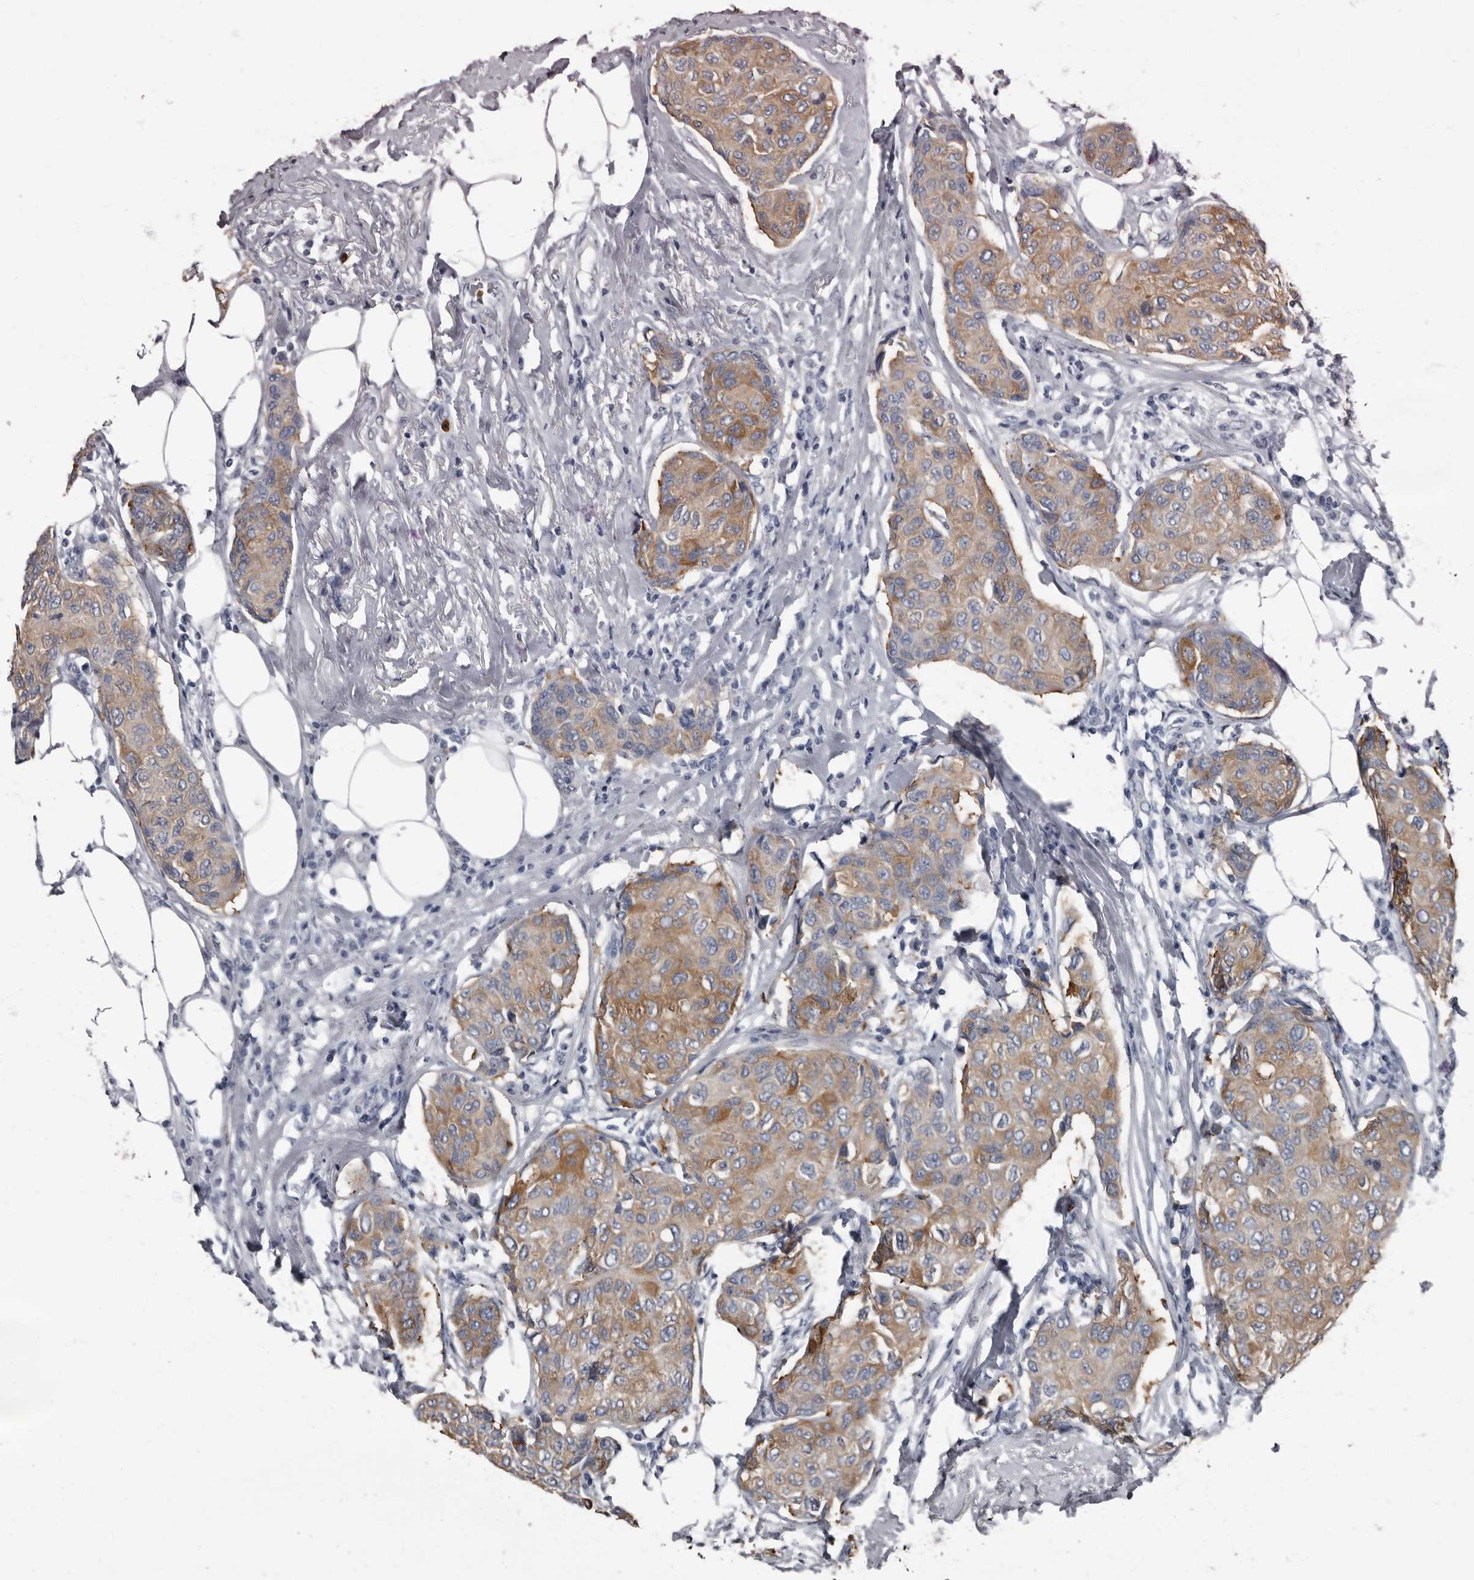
{"staining": {"intensity": "moderate", "quantity": ">75%", "location": "cytoplasmic/membranous"}, "tissue": "breast cancer", "cell_type": "Tumor cells", "image_type": "cancer", "snomed": [{"axis": "morphology", "description": "Duct carcinoma"}, {"axis": "topography", "description": "Breast"}], "caption": "Moderate cytoplasmic/membranous protein positivity is appreciated in about >75% of tumor cells in breast cancer. Using DAB (brown) and hematoxylin (blue) stains, captured at high magnification using brightfield microscopy.", "gene": "TPD52L1", "patient": {"sex": "female", "age": 80}}